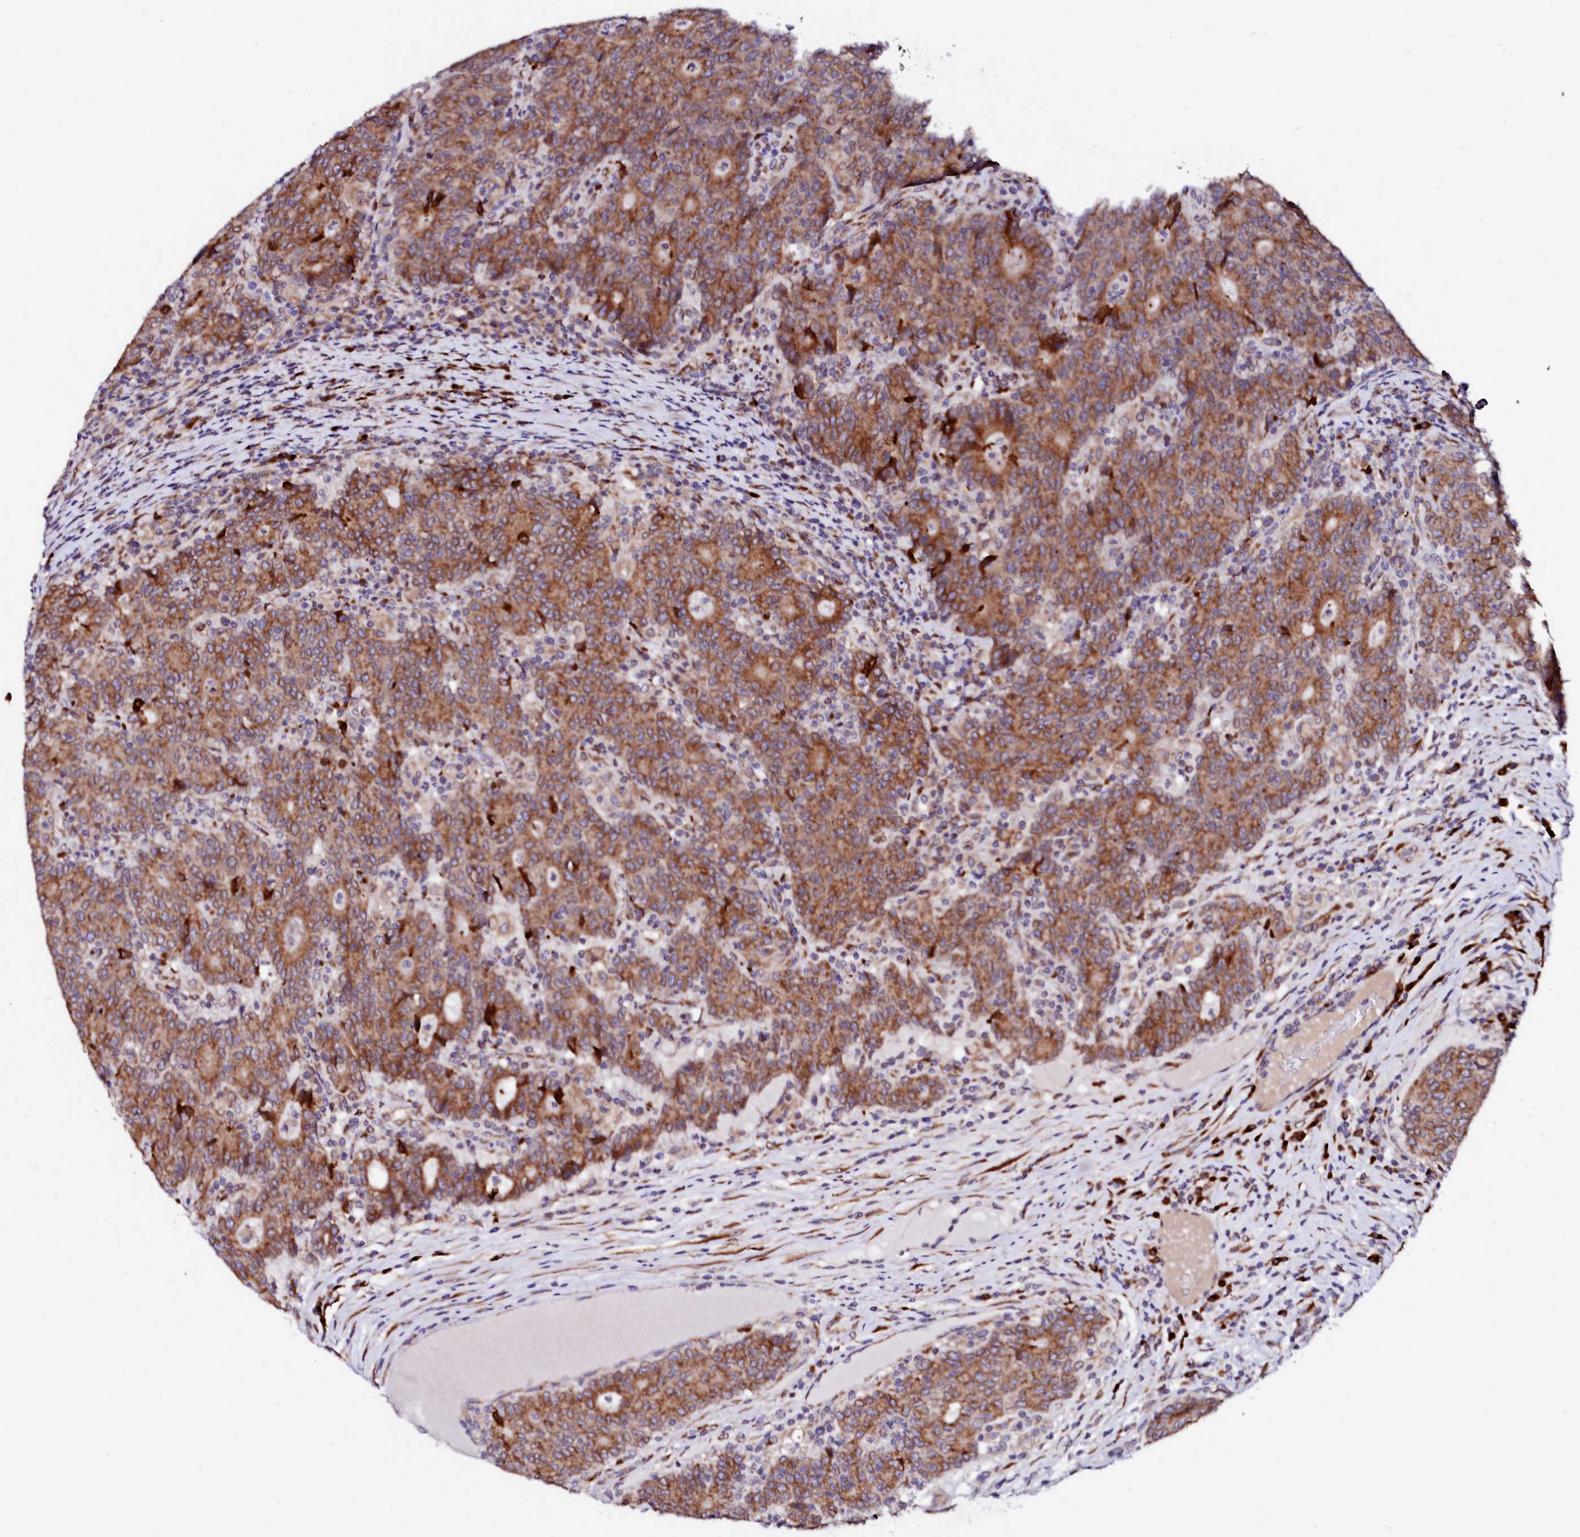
{"staining": {"intensity": "strong", "quantity": ">75%", "location": "cytoplasmic/membranous"}, "tissue": "colorectal cancer", "cell_type": "Tumor cells", "image_type": "cancer", "snomed": [{"axis": "morphology", "description": "Adenocarcinoma, NOS"}, {"axis": "topography", "description": "Colon"}], "caption": "Brown immunohistochemical staining in colorectal cancer (adenocarcinoma) shows strong cytoplasmic/membranous positivity in approximately >75% of tumor cells.", "gene": "LMAN1", "patient": {"sex": "female", "age": 75}}